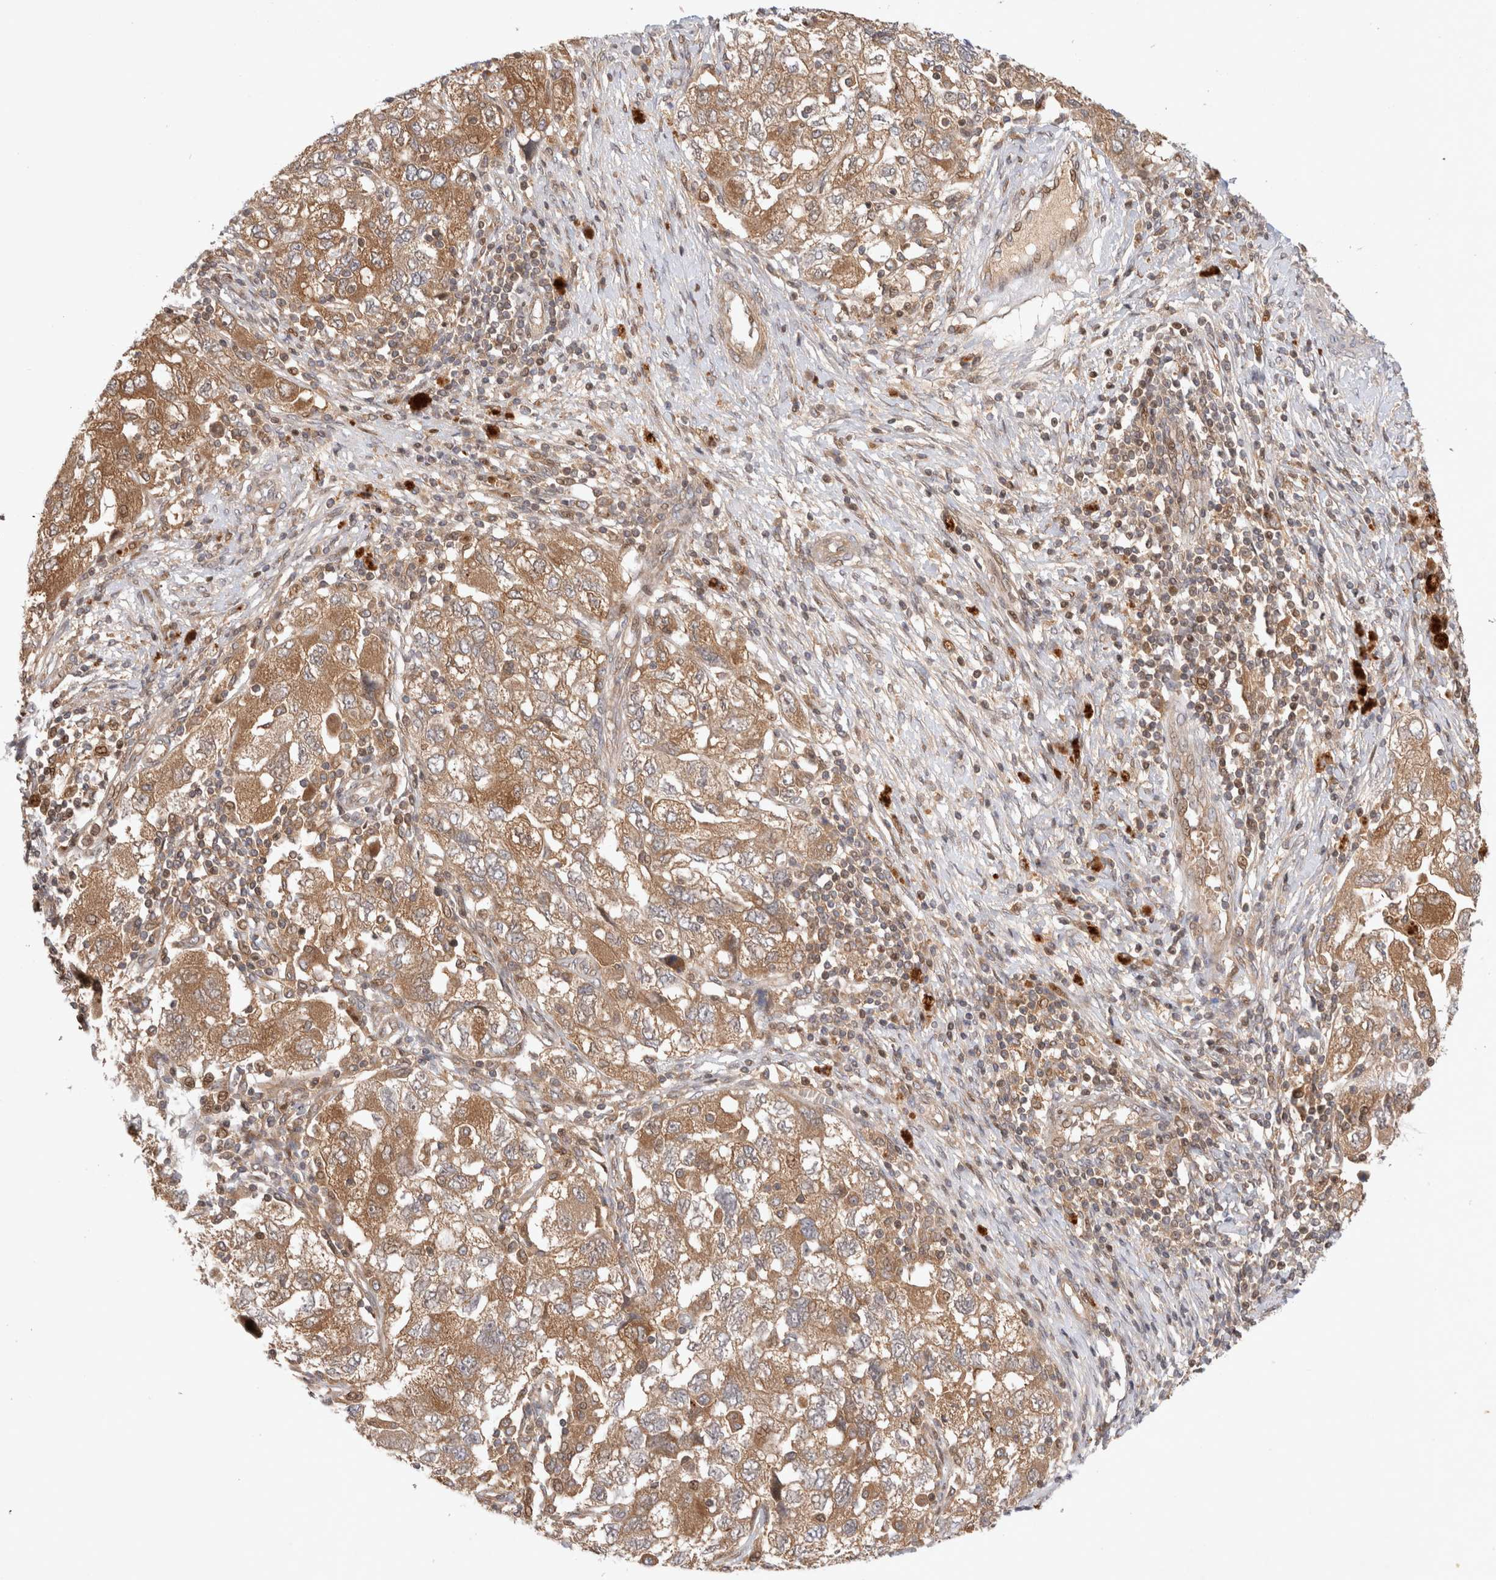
{"staining": {"intensity": "moderate", "quantity": ">75%", "location": "cytoplasmic/membranous"}, "tissue": "ovarian cancer", "cell_type": "Tumor cells", "image_type": "cancer", "snomed": [{"axis": "morphology", "description": "Carcinoma, NOS"}, {"axis": "morphology", "description": "Cystadenocarcinoma, serous, NOS"}, {"axis": "topography", "description": "Ovary"}], "caption": "Ovarian cancer (carcinoma) stained with IHC reveals moderate cytoplasmic/membranous expression in approximately >75% of tumor cells.", "gene": "HTT", "patient": {"sex": "female", "age": 69}}